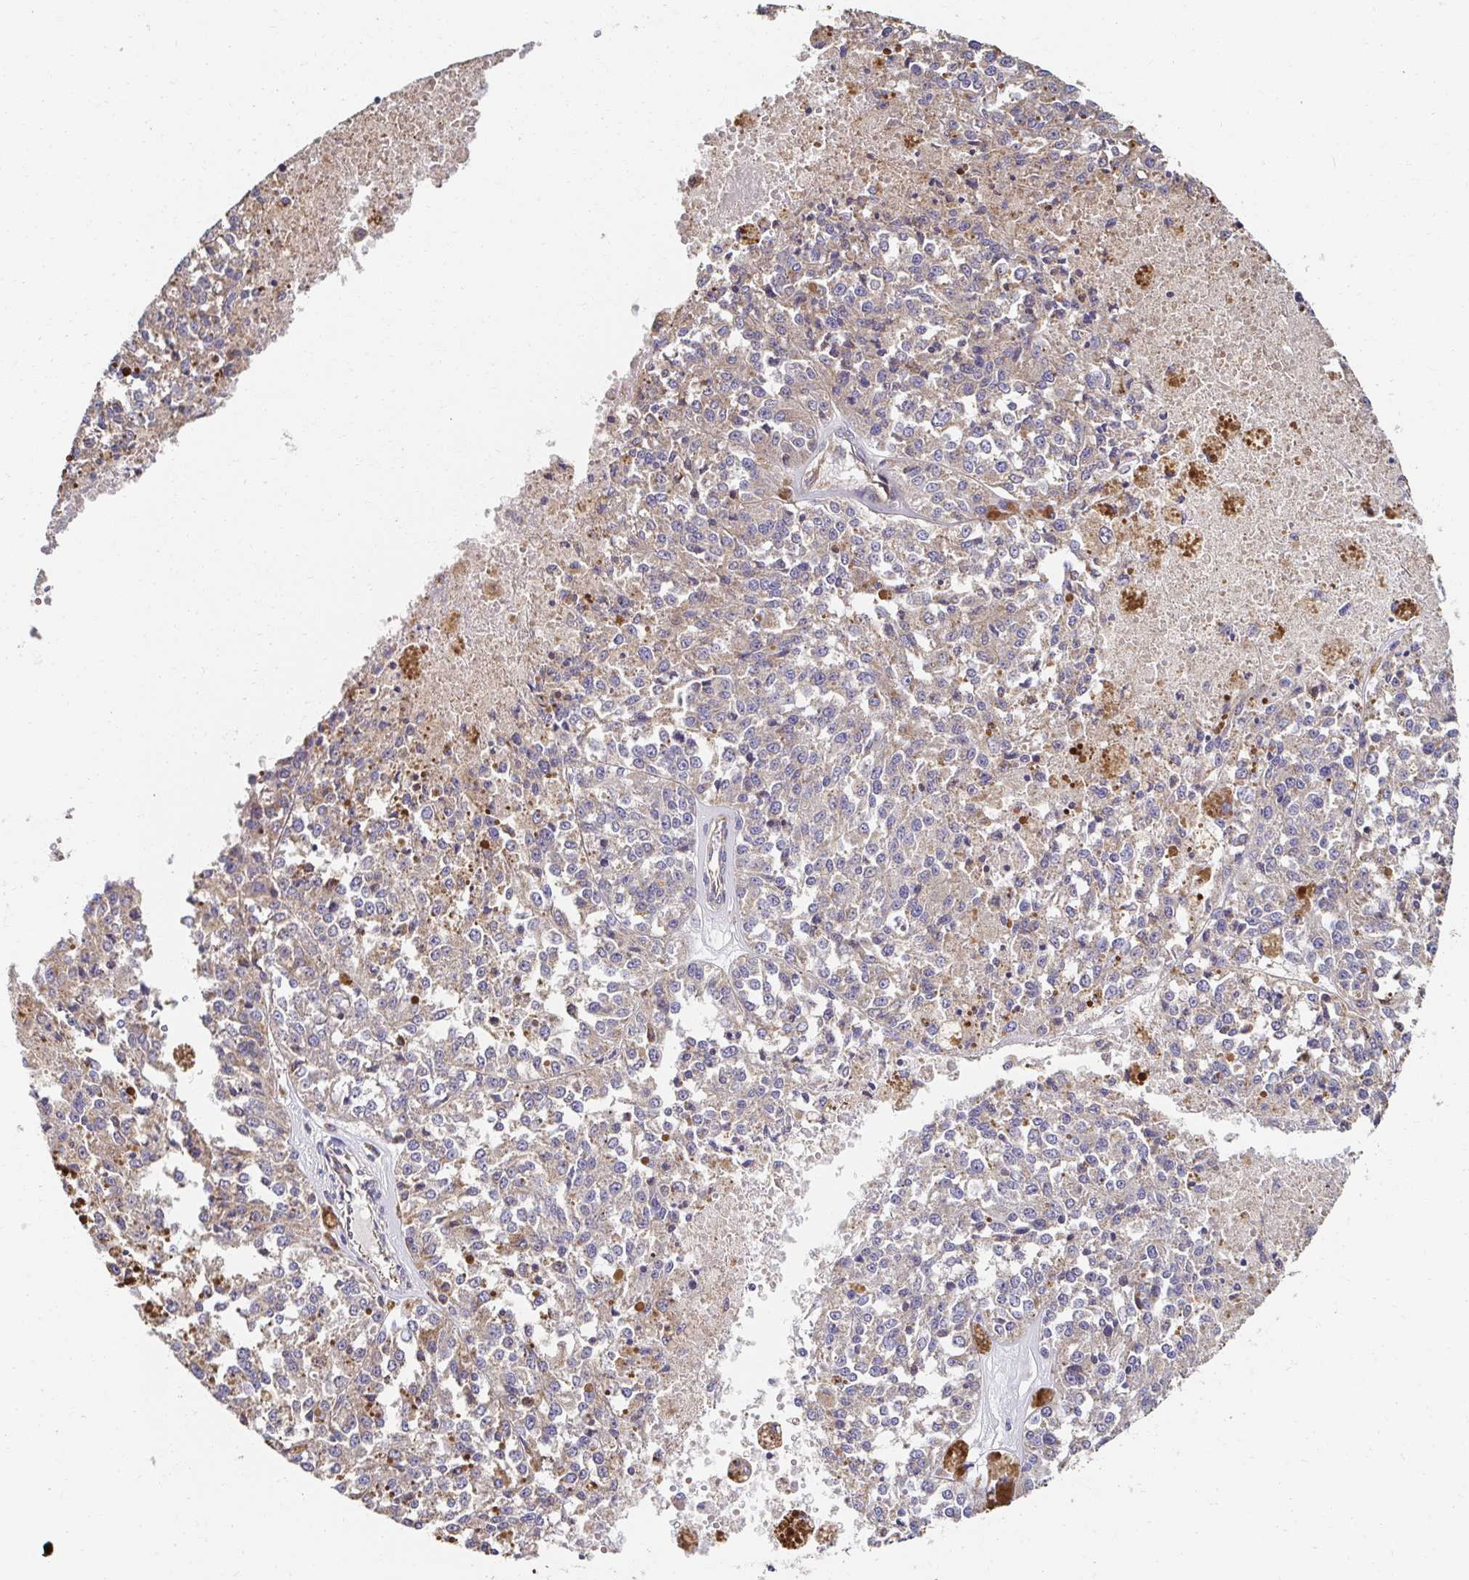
{"staining": {"intensity": "weak", "quantity": "<25%", "location": "cytoplasmic/membranous"}, "tissue": "melanoma", "cell_type": "Tumor cells", "image_type": "cancer", "snomed": [{"axis": "morphology", "description": "Malignant melanoma, Metastatic site"}, {"axis": "topography", "description": "Lymph node"}], "caption": "This is an immunohistochemistry (IHC) histopathology image of human malignant melanoma (metastatic site). There is no expression in tumor cells.", "gene": "APBB1", "patient": {"sex": "female", "age": 64}}